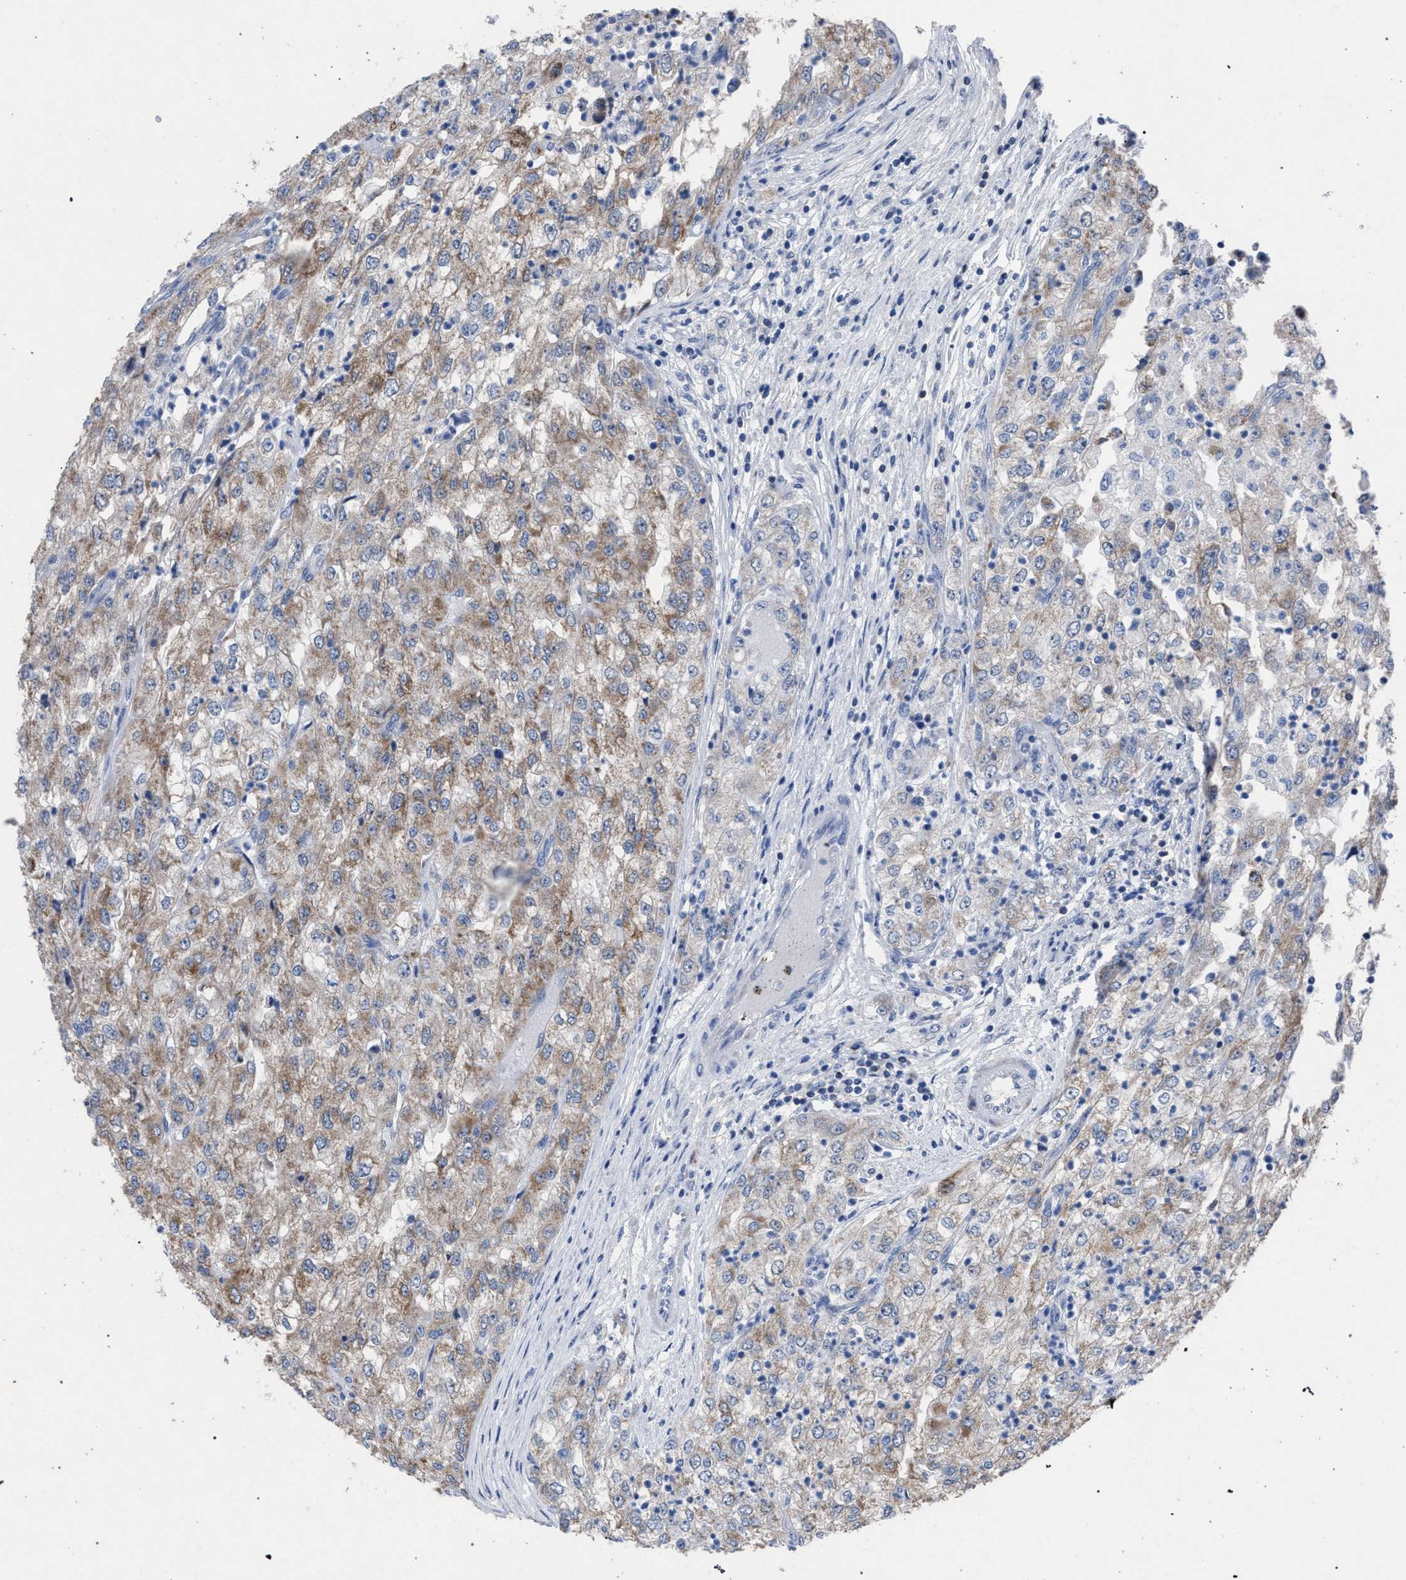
{"staining": {"intensity": "moderate", "quantity": ">75%", "location": "cytoplasmic/membranous"}, "tissue": "renal cancer", "cell_type": "Tumor cells", "image_type": "cancer", "snomed": [{"axis": "morphology", "description": "Adenocarcinoma, NOS"}, {"axis": "topography", "description": "Kidney"}], "caption": "A medium amount of moderate cytoplasmic/membranous expression is identified in approximately >75% of tumor cells in renal cancer tissue.", "gene": "CRYZ", "patient": {"sex": "female", "age": 54}}